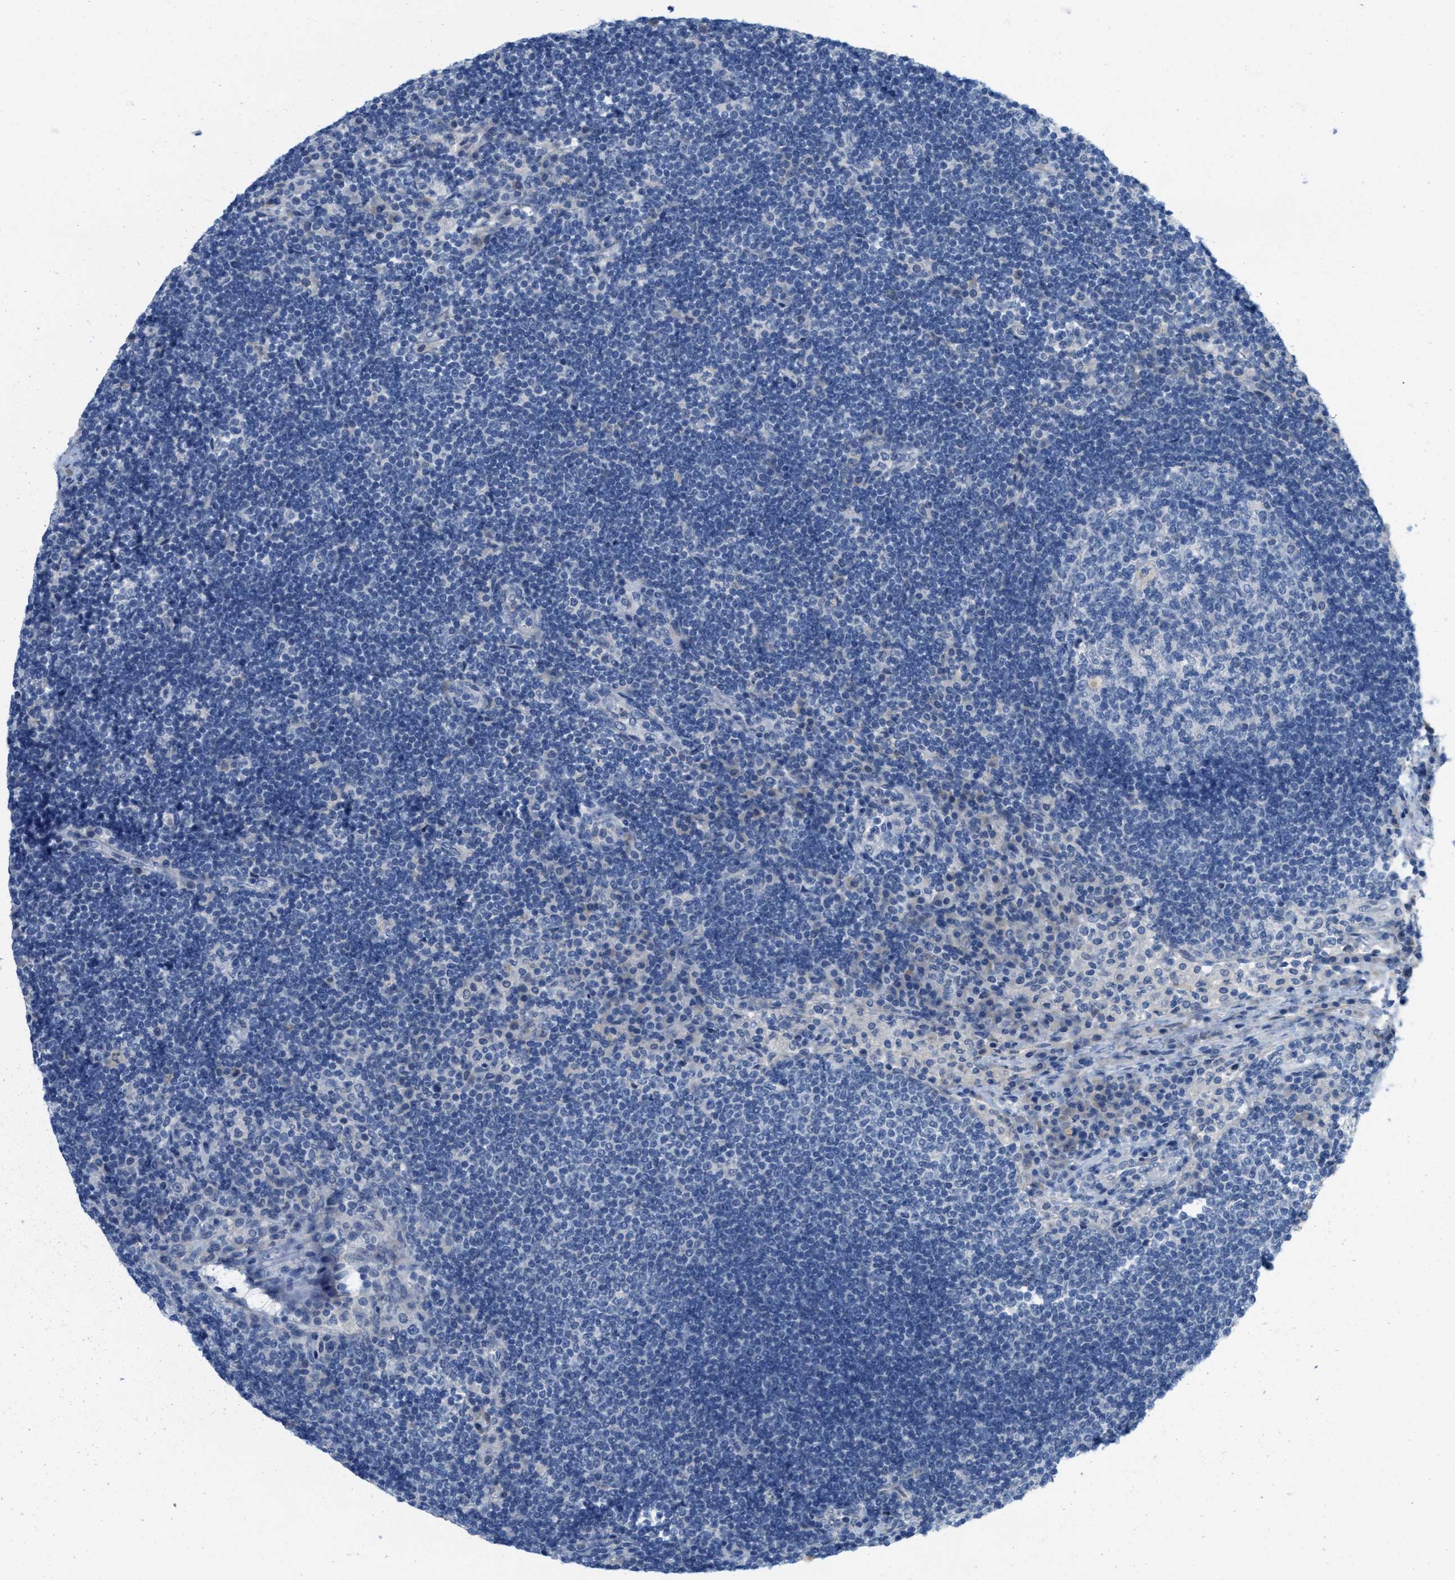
{"staining": {"intensity": "negative", "quantity": "none", "location": "none"}, "tissue": "lymph node", "cell_type": "Germinal center cells", "image_type": "normal", "snomed": [{"axis": "morphology", "description": "Normal tissue, NOS"}, {"axis": "topography", "description": "Lymph node"}], "caption": "High power microscopy micrograph of an IHC micrograph of unremarkable lymph node, revealing no significant expression in germinal center cells.", "gene": "CPA2", "patient": {"sex": "female", "age": 53}}